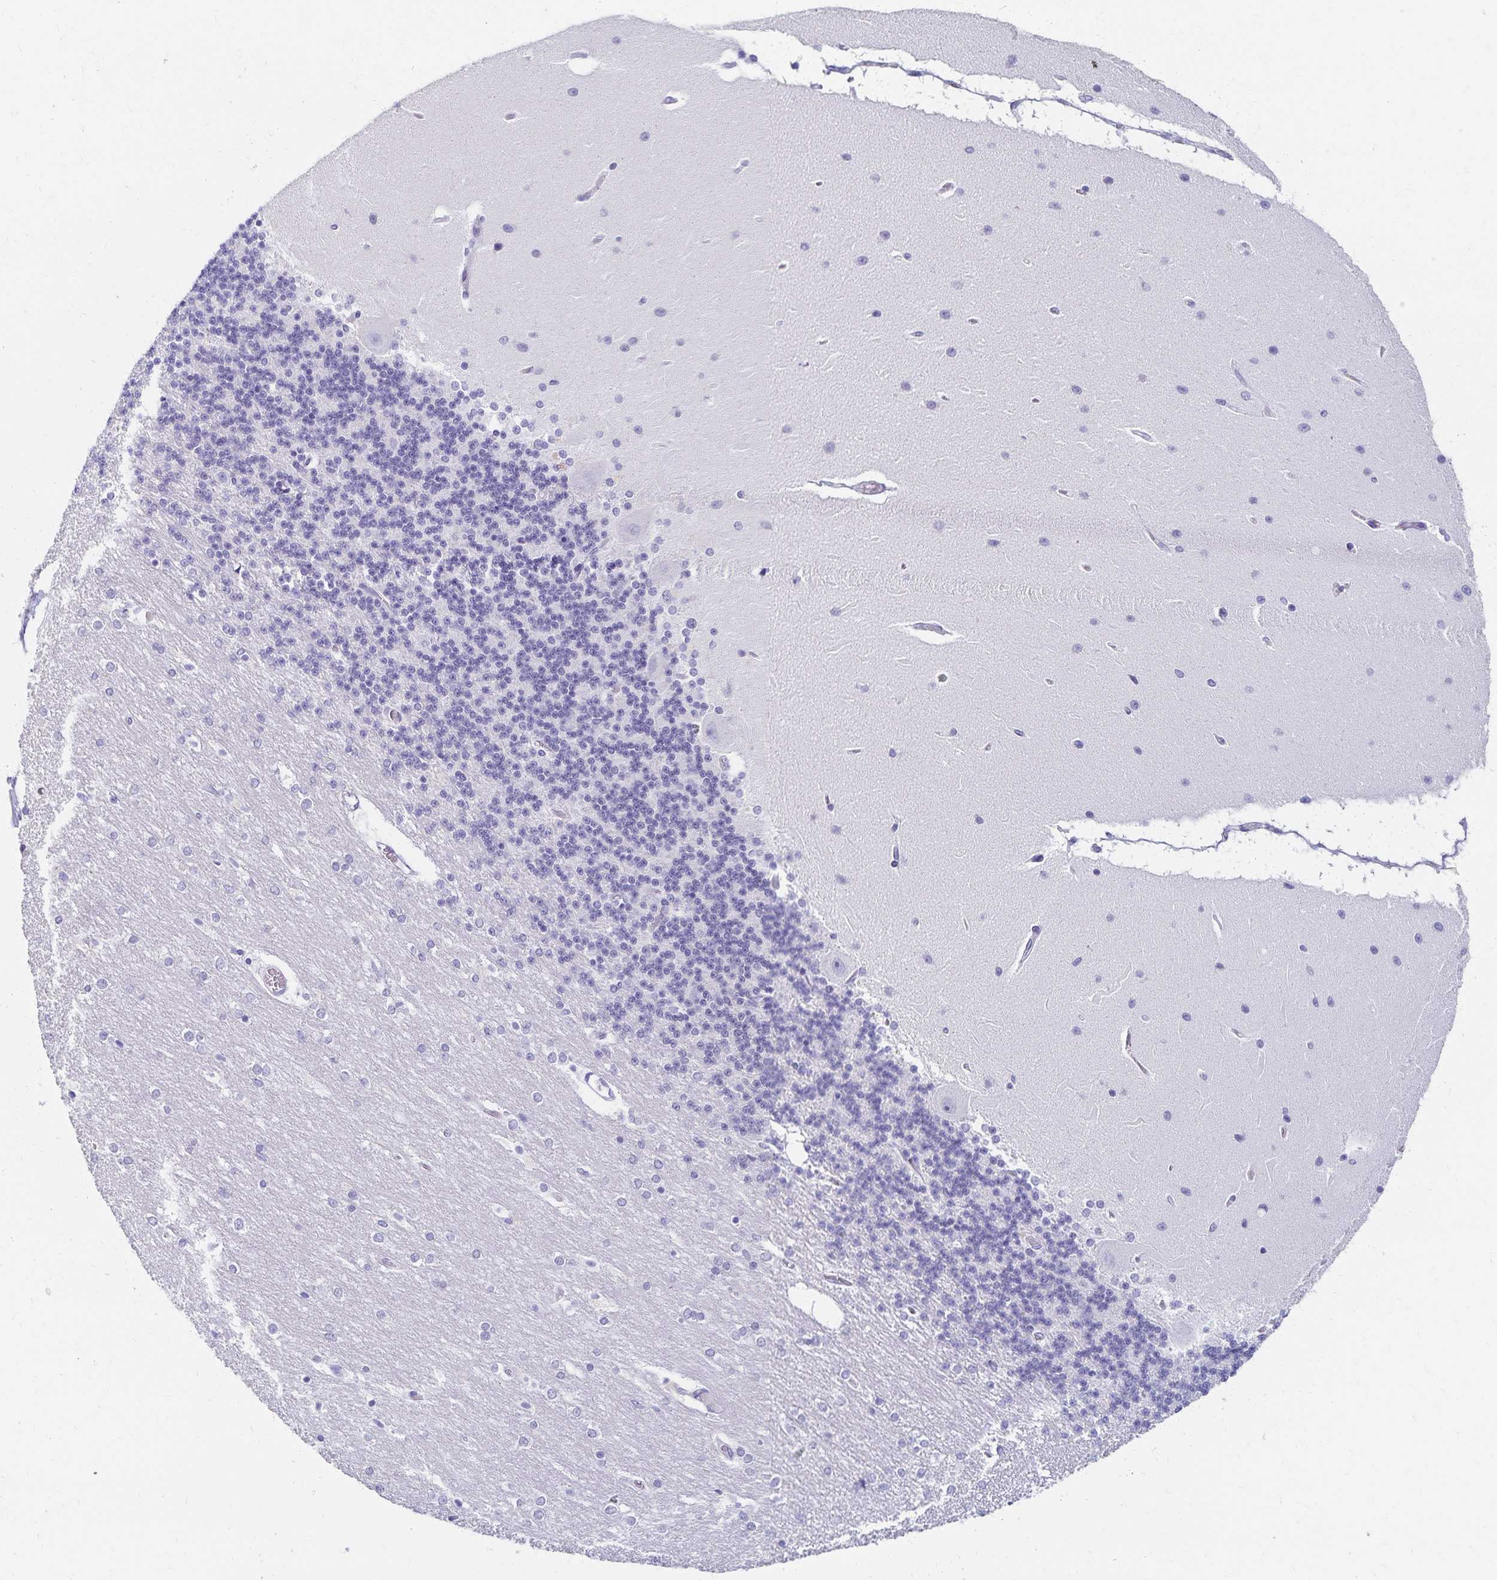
{"staining": {"intensity": "negative", "quantity": "none", "location": "none"}, "tissue": "cerebellum", "cell_type": "Cells in granular layer", "image_type": "normal", "snomed": [{"axis": "morphology", "description": "Normal tissue, NOS"}, {"axis": "topography", "description": "Cerebellum"}], "caption": "Immunohistochemistry (IHC) photomicrograph of benign cerebellum: cerebellum stained with DAB exhibits no significant protein staining in cells in granular layer.", "gene": "C2orf50", "patient": {"sex": "female", "age": 54}}